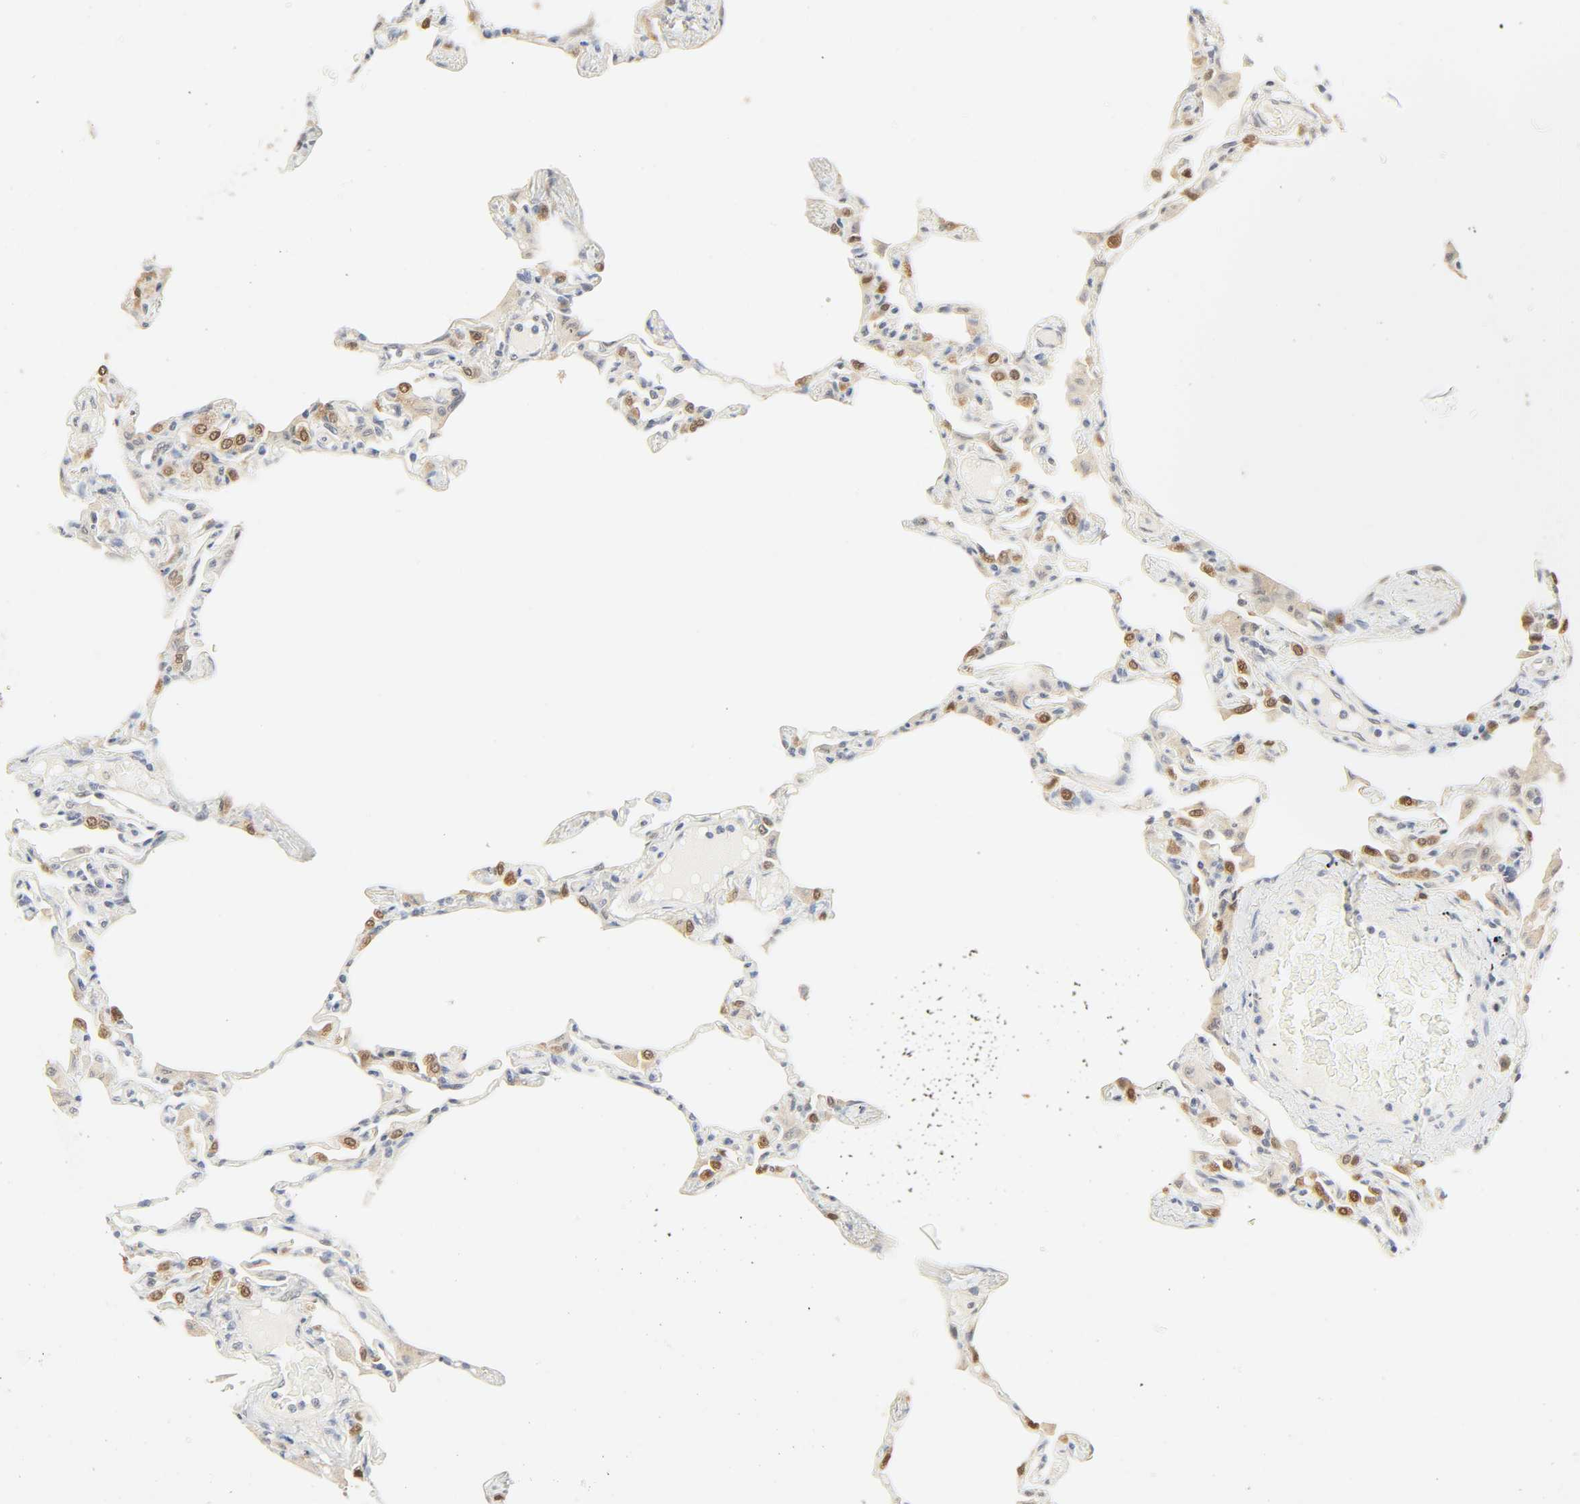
{"staining": {"intensity": "weak", "quantity": "25%-75%", "location": "cytoplasmic/membranous"}, "tissue": "lung", "cell_type": "Alveolar cells", "image_type": "normal", "snomed": [{"axis": "morphology", "description": "Normal tissue, NOS"}, {"axis": "topography", "description": "Lung"}], "caption": "Alveolar cells display weak cytoplasmic/membranous staining in about 25%-75% of cells in normal lung. (Brightfield microscopy of DAB IHC at high magnification).", "gene": "ACSS2", "patient": {"sex": "female", "age": 49}}